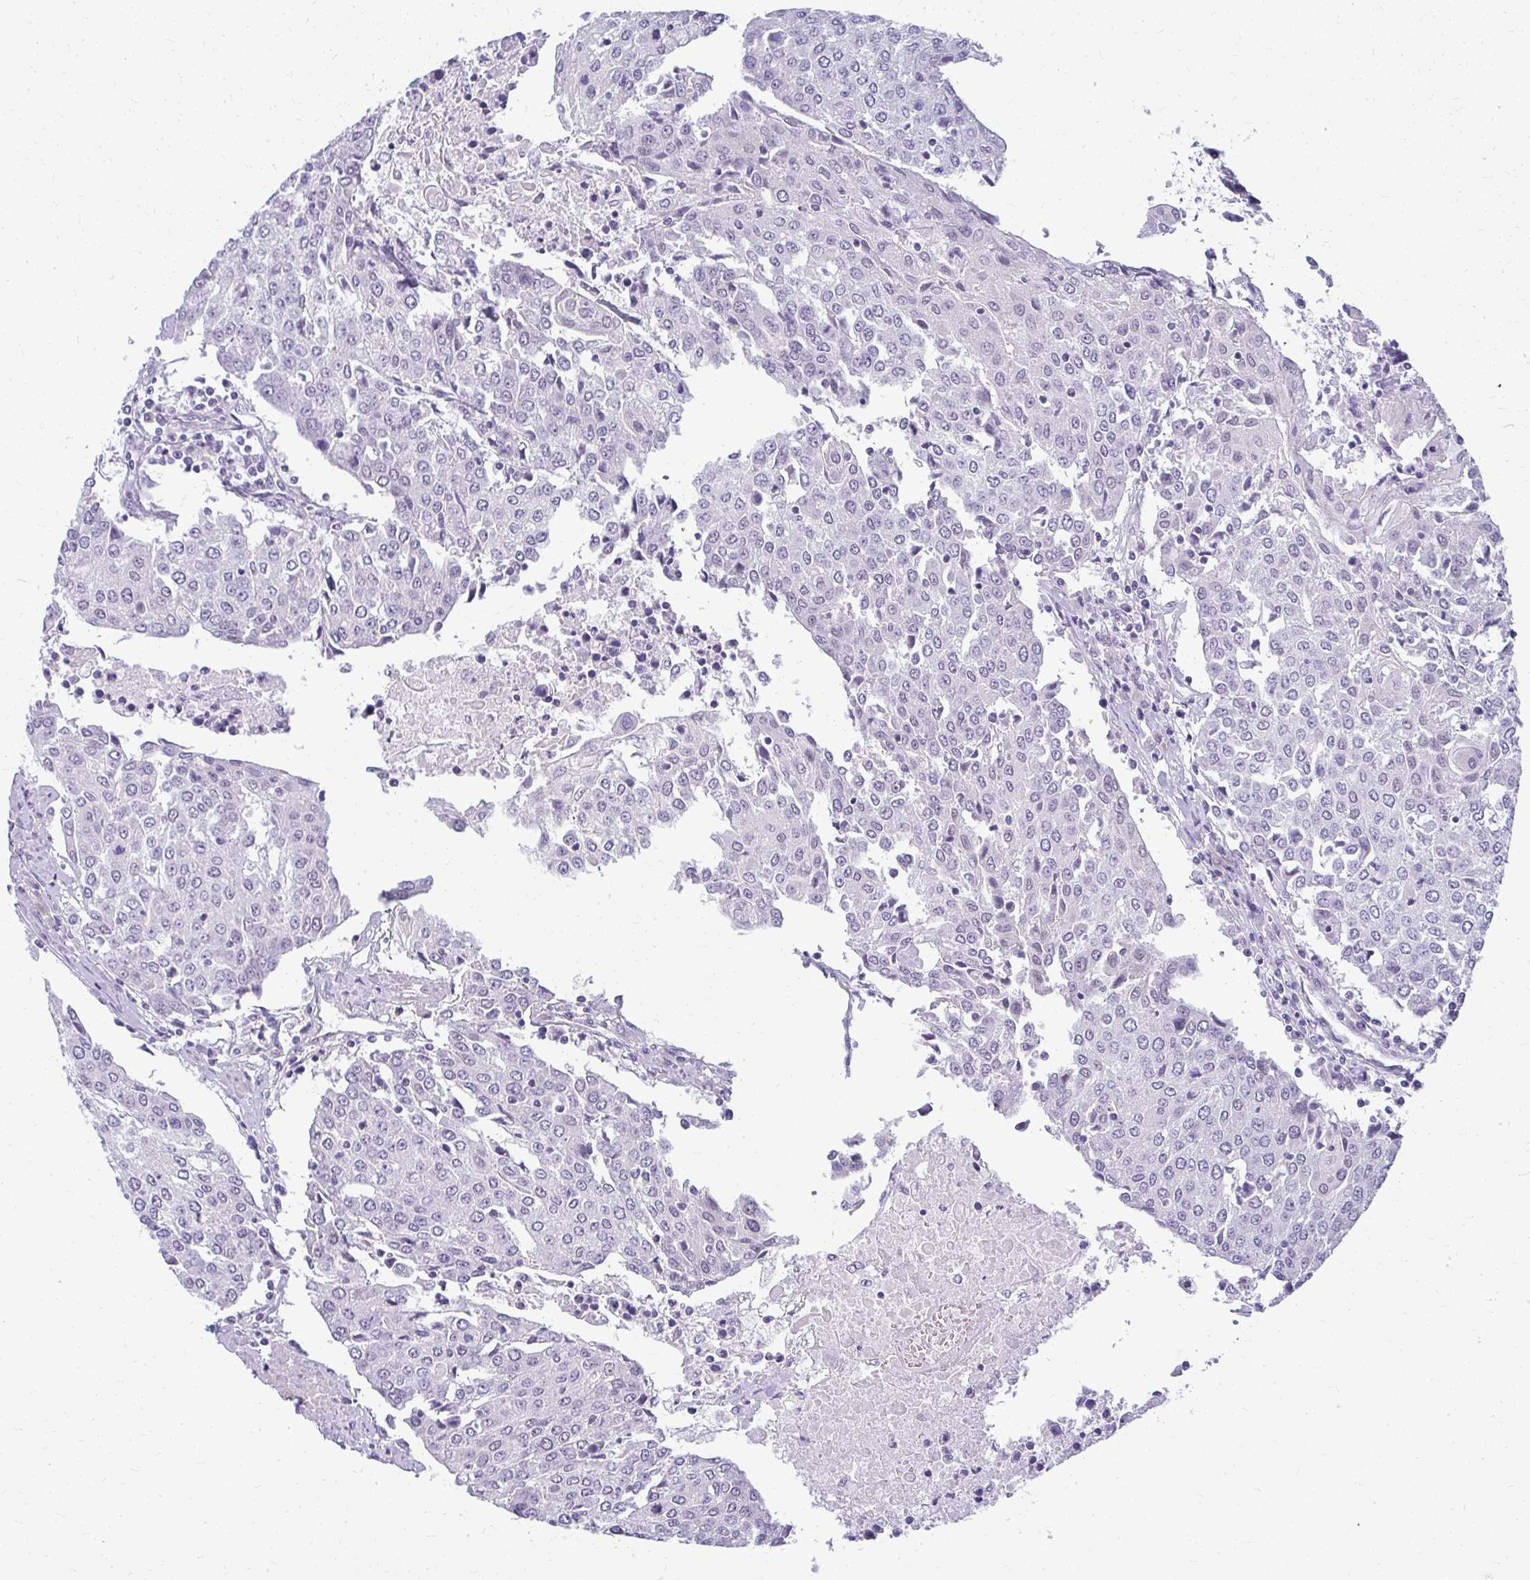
{"staining": {"intensity": "negative", "quantity": "none", "location": "none"}, "tissue": "urothelial cancer", "cell_type": "Tumor cells", "image_type": "cancer", "snomed": [{"axis": "morphology", "description": "Urothelial carcinoma, High grade"}, {"axis": "topography", "description": "Urinary bladder"}], "caption": "Human urothelial cancer stained for a protein using IHC reveals no positivity in tumor cells.", "gene": "TEX33", "patient": {"sex": "female", "age": 85}}